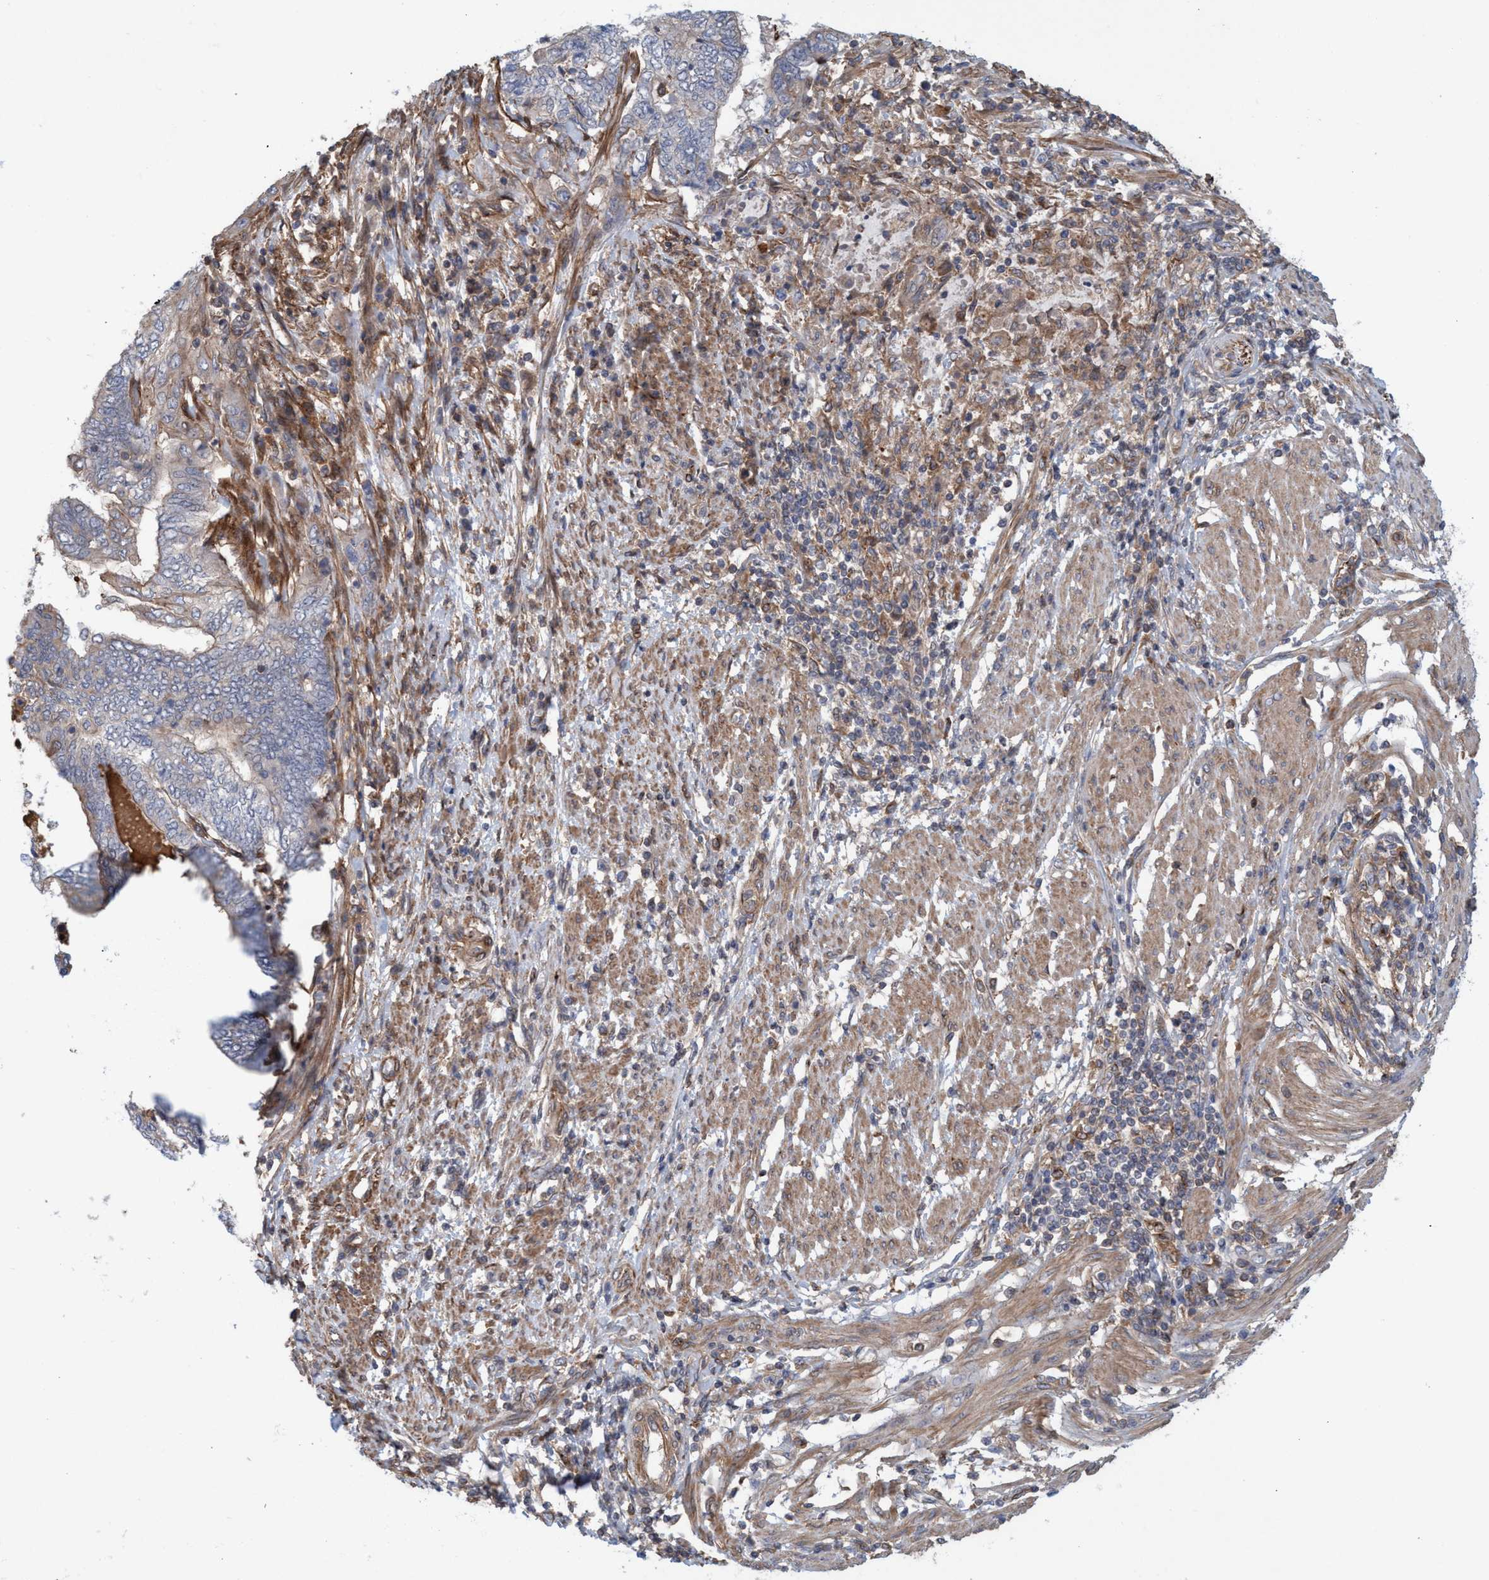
{"staining": {"intensity": "negative", "quantity": "none", "location": "none"}, "tissue": "endometrial cancer", "cell_type": "Tumor cells", "image_type": "cancer", "snomed": [{"axis": "morphology", "description": "Adenocarcinoma, NOS"}, {"axis": "topography", "description": "Uterus"}, {"axis": "topography", "description": "Endometrium"}], "caption": "DAB (3,3'-diaminobenzidine) immunohistochemical staining of human adenocarcinoma (endometrial) displays no significant staining in tumor cells.", "gene": "SPECC1", "patient": {"sex": "female", "age": 70}}